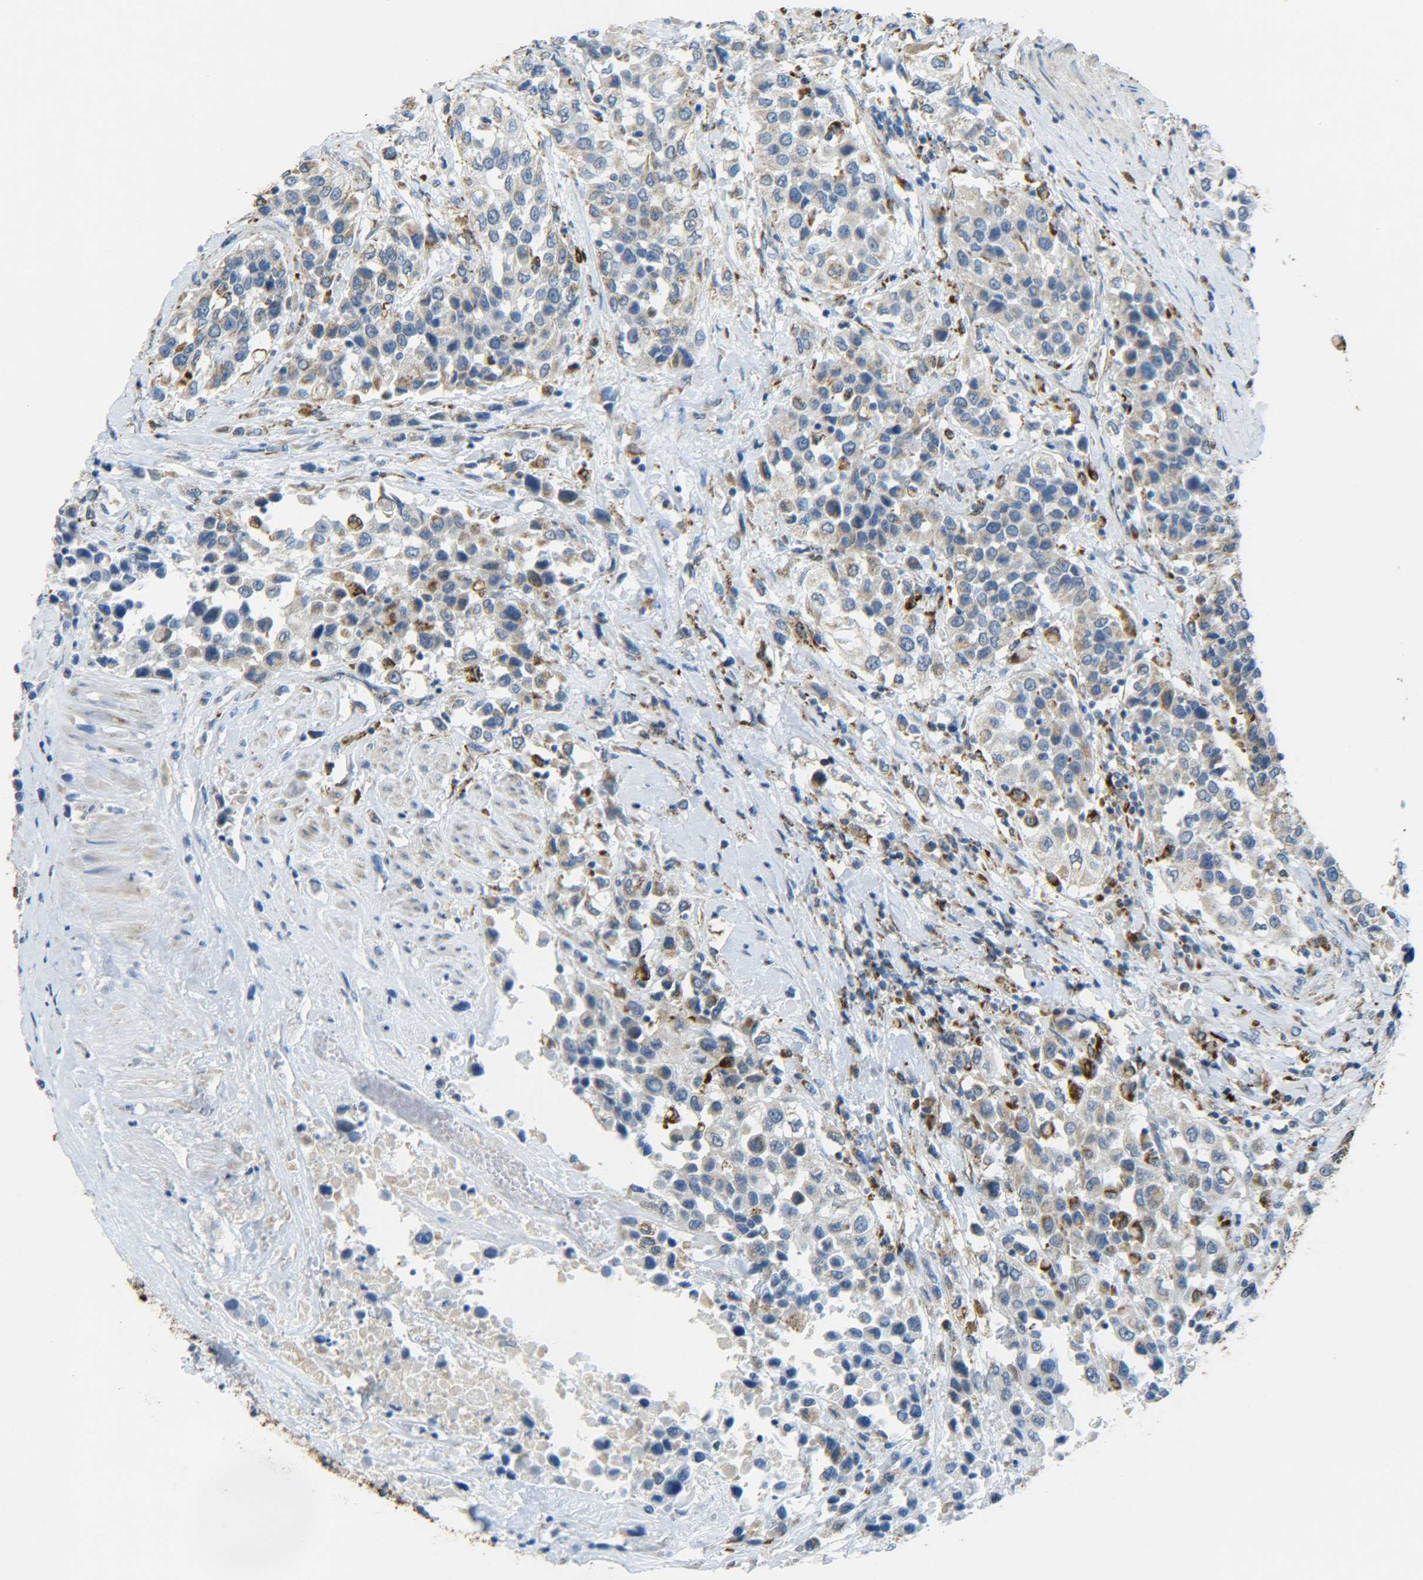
{"staining": {"intensity": "moderate", "quantity": "25%-75%", "location": "cytoplasmic/membranous"}, "tissue": "urothelial cancer", "cell_type": "Tumor cells", "image_type": "cancer", "snomed": [{"axis": "morphology", "description": "Urothelial carcinoma, High grade"}, {"axis": "topography", "description": "Urinary bladder"}], "caption": "A medium amount of moderate cytoplasmic/membranous positivity is identified in about 25%-75% of tumor cells in urothelial cancer tissue.", "gene": "CYB5R1", "patient": {"sex": "female", "age": 80}}